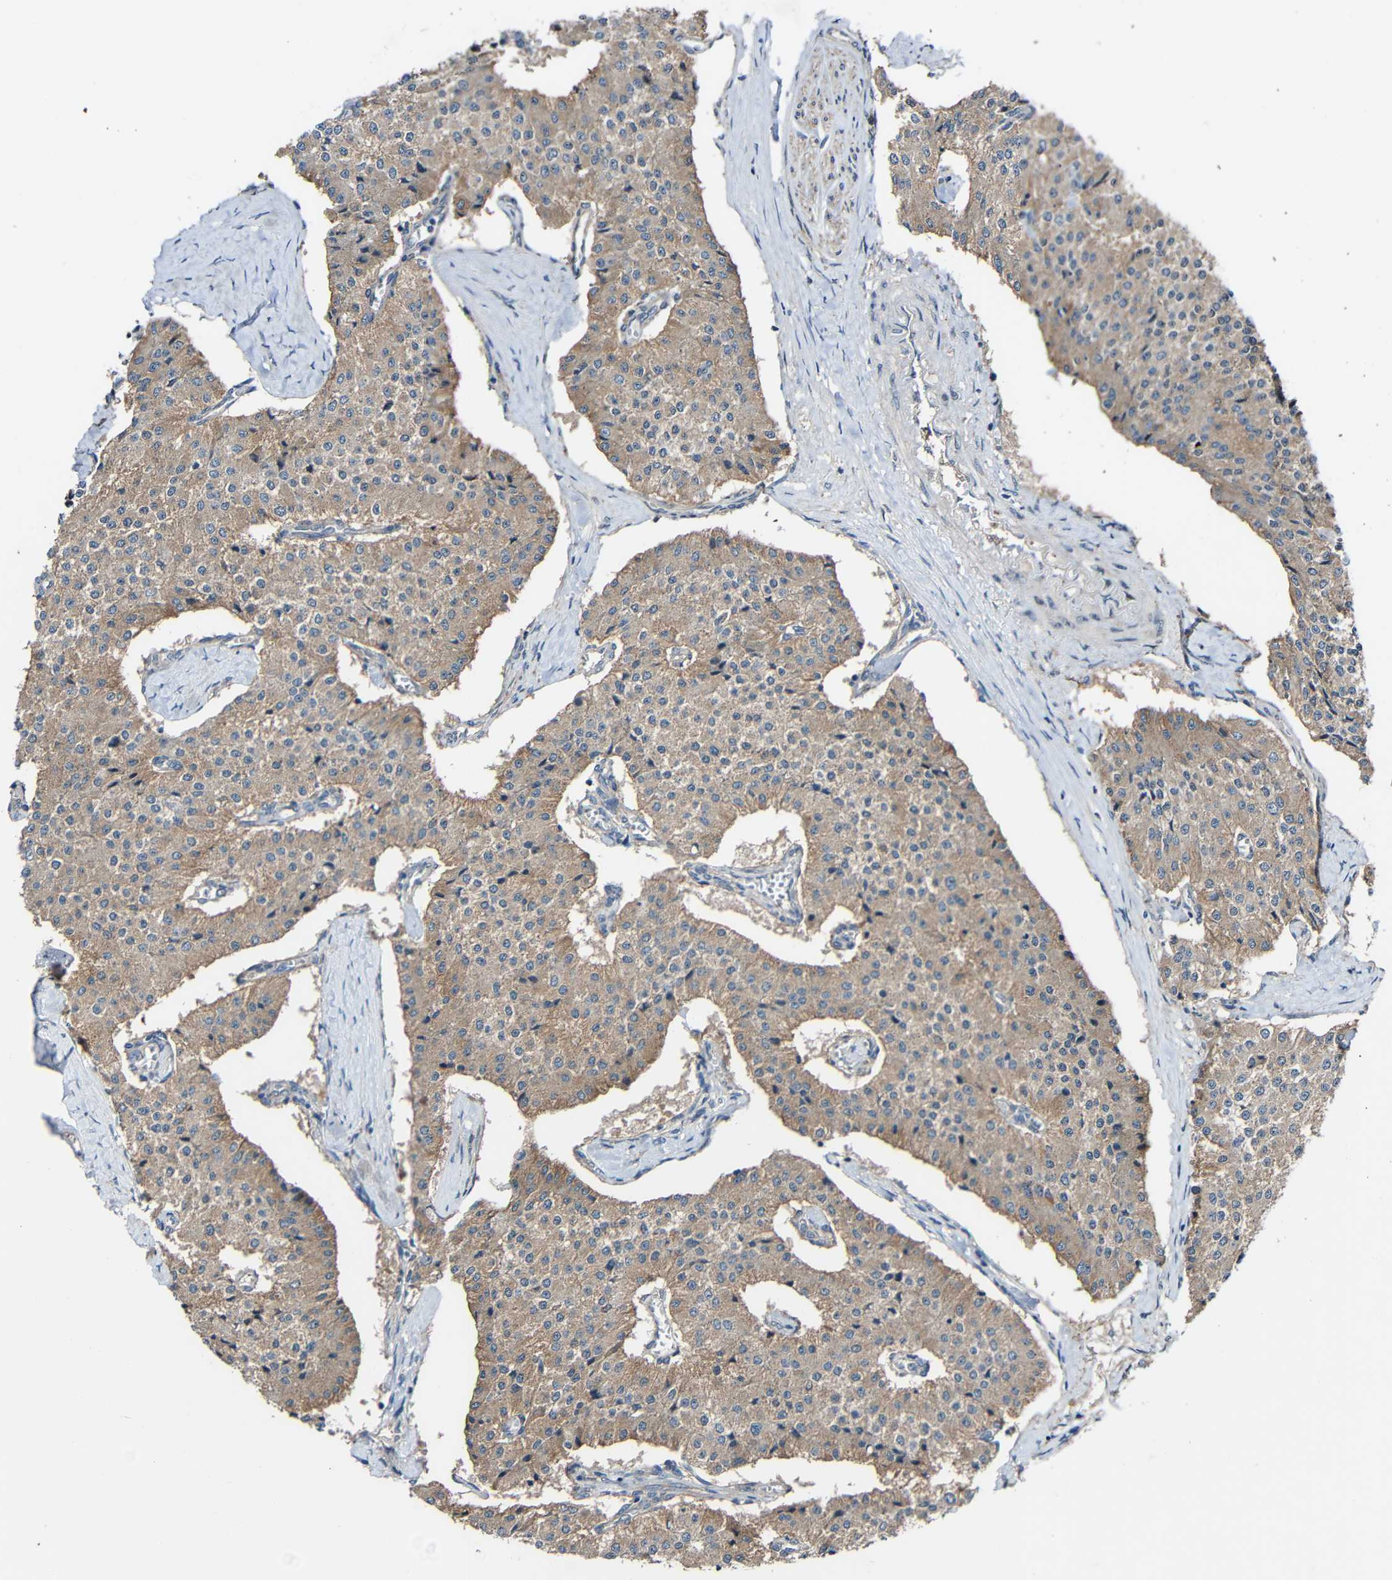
{"staining": {"intensity": "weak", "quantity": ">75%", "location": "cytoplasmic/membranous"}, "tissue": "carcinoid", "cell_type": "Tumor cells", "image_type": "cancer", "snomed": [{"axis": "morphology", "description": "Carcinoid, malignant, NOS"}, {"axis": "topography", "description": "Colon"}], "caption": "Immunohistochemistry of human malignant carcinoid displays low levels of weak cytoplasmic/membranous expression in about >75% of tumor cells. Using DAB (3,3'-diaminobenzidine) (brown) and hematoxylin (blue) stains, captured at high magnification using brightfield microscopy.", "gene": "CHST9", "patient": {"sex": "female", "age": 52}}